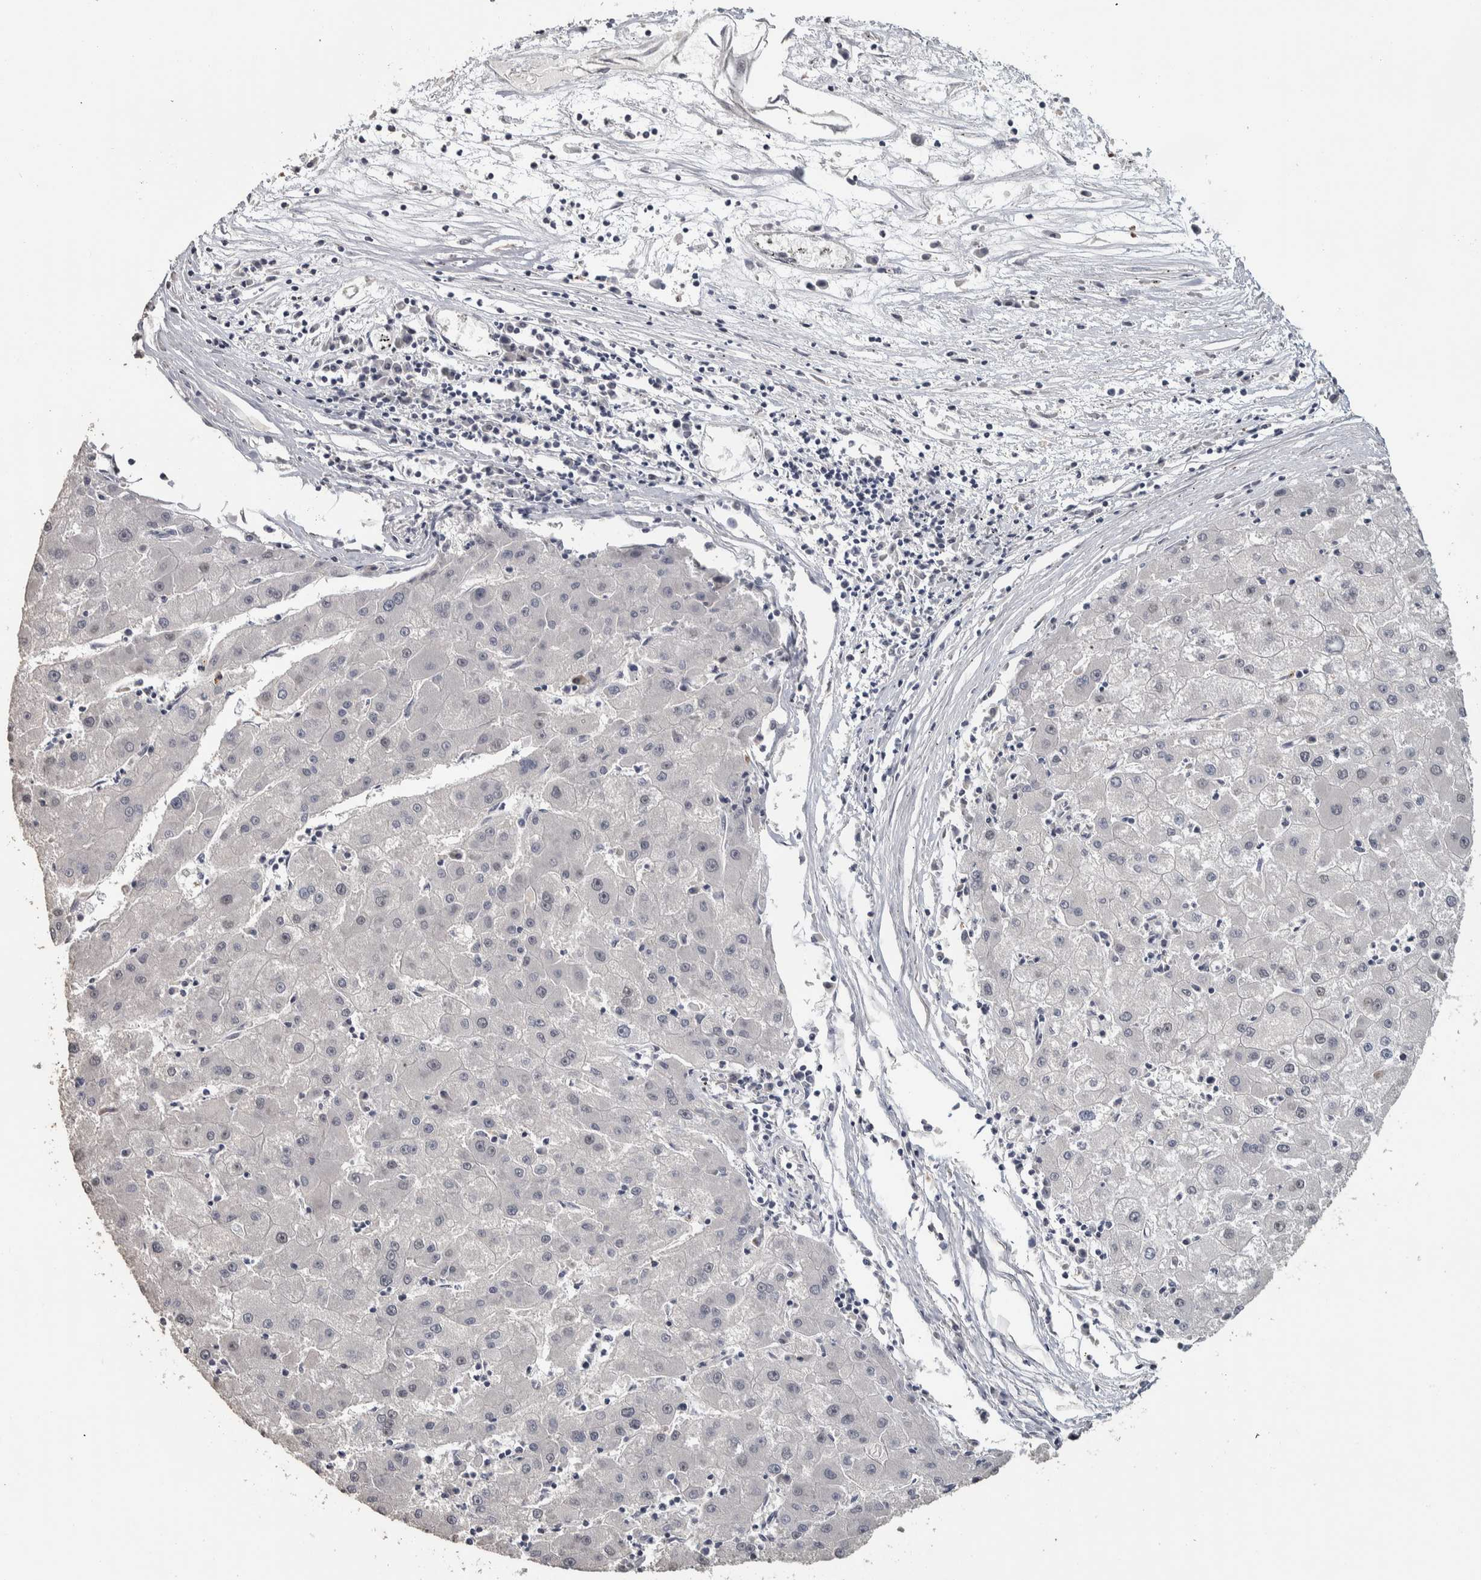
{"staining": {"intensity": "negative", "quantity": "none", "location": "none"}, "tissue": "liver cancer", "cell_type": "Tumor cells", "image_type": "cancer", "snomed": [{"axis": "morphology", "description": "Carcinoma, Hepatocellular, NOS"}, {"axis": "topography", "description": "Liver"}], "caption": "Histopathology image shows no protein expression in tumor cells of liver cancer (hepatocellular carcinoma) tissue.", "gene": "NECAB1", "patient": {"sex": "male", "age": 72}}